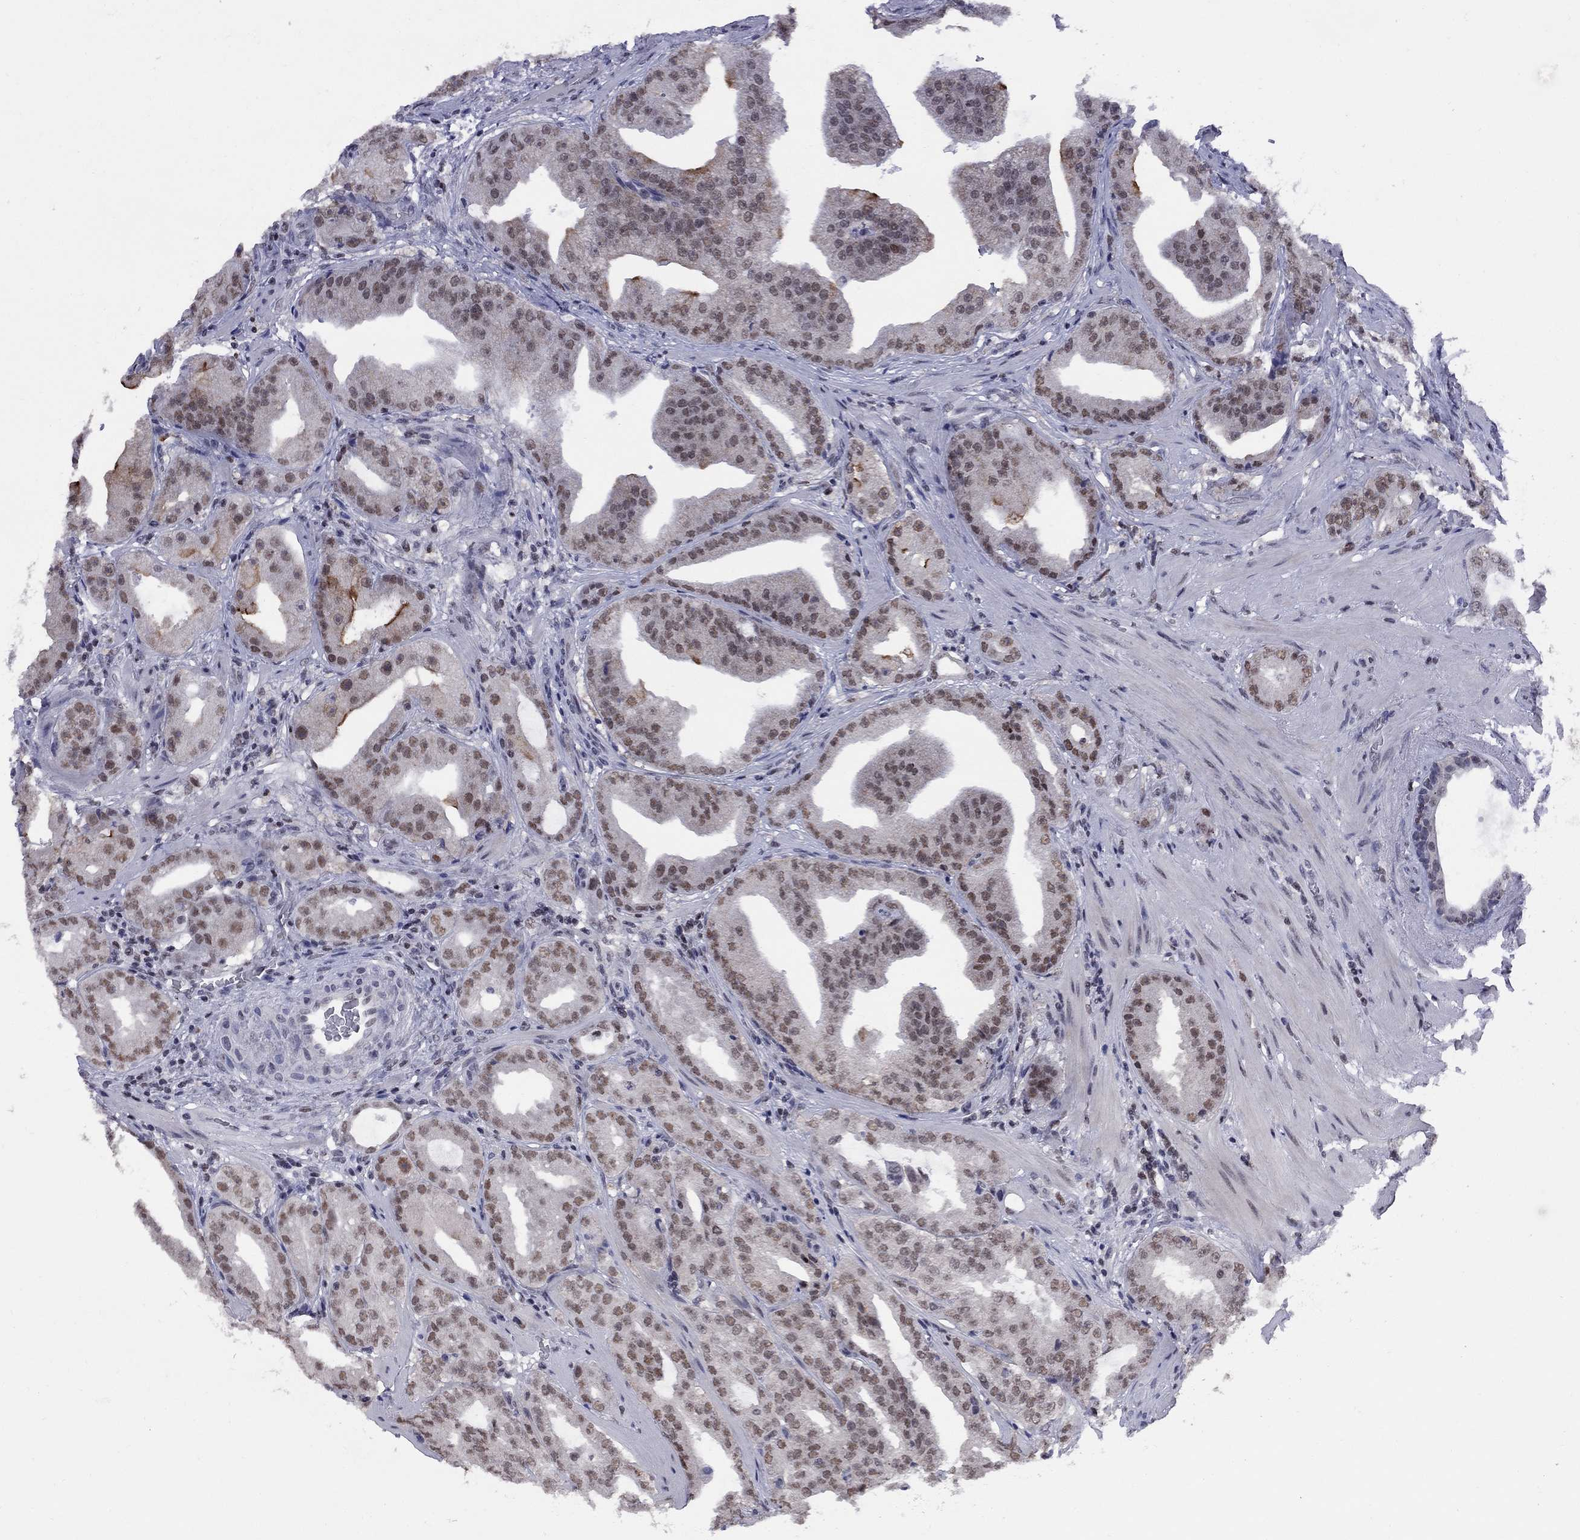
{"staining": {"intensity": "moderate", "quantity": "25%-75%", "location": "nuclear"}, "tissue": "prostate cancer", "cell_type": "Tumor cells", "image_type": "cancer", "snomed": [{"axis": "morphology", "description": "Adenocarcinoma, Low grade"}, {"axis": "topography", "description": "Prostate"}], "caption": "Protein analysis of adenocarcinoma (low-grade) (prostate) tissue shows moderate nuclear staining in about 25%-75% of tumor cells. Nuclei are stained in blue.", "gene": "TAF9", "patient": {"sex": "male", "age": 62}}